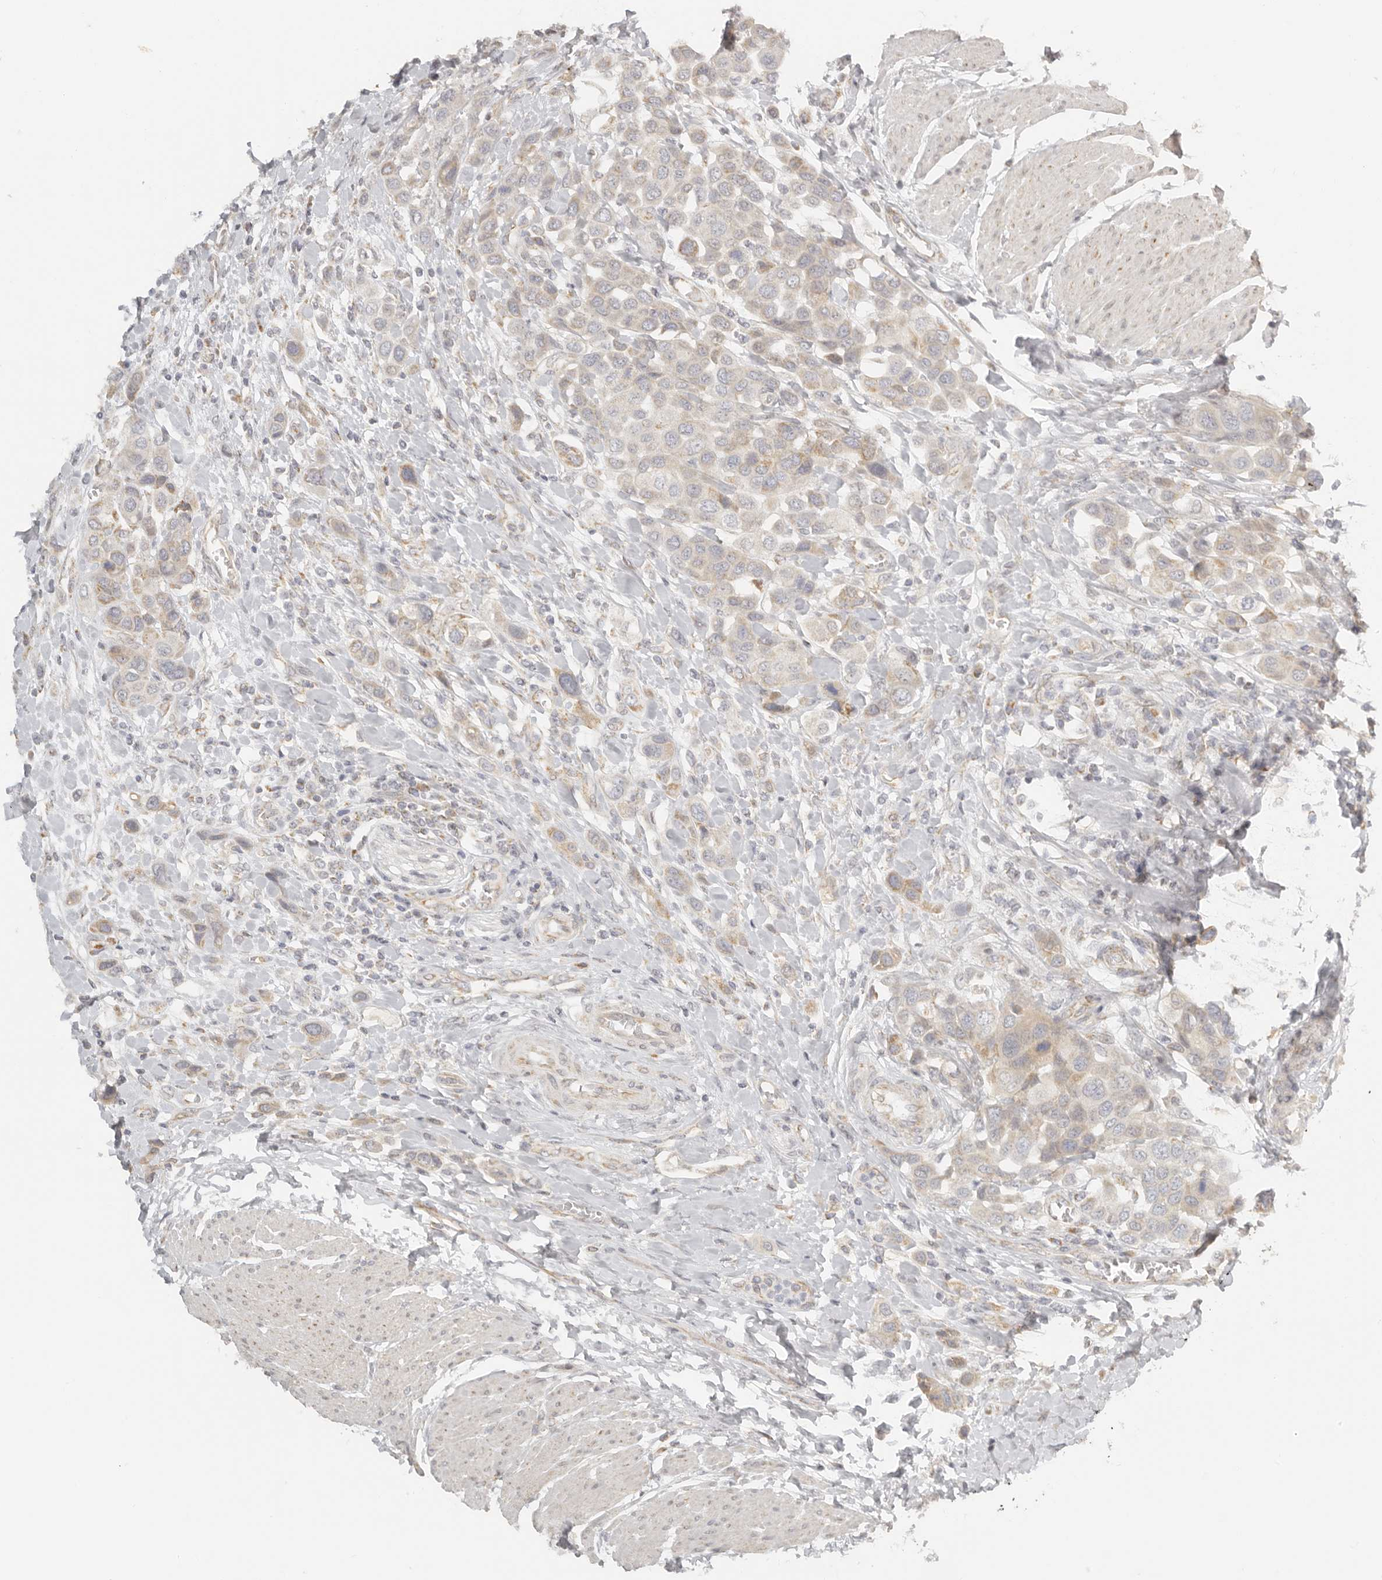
{"staining": {"intensity": "weak", "quantity": ">75%", "location": "cytoplasmic/membranous"}, "tissue": "urothelial cancer", "cell_type": "Tumor cells", "image_type": "cancer", "snomed": [{"axis": "morphology", "description": "Urothelial carcinoma, High grade"}, {"axis": "topography", "description": "Urinary bladder"}], "caption": "High-magnification brightfield microscopy of urothelial cancer stained with DAB (3,3'-diaminobenzidine) (brown) and counterstained with hematoxylin (blue). tumor cells exhibit weak cytoplasmic/membranous expression is appreciated in about>75% of cells. (brown staining indicates protein expression, while blue staining denotes nuclei).", "gene": "KDF1", "patient": {"sex": "male", "age": 50}}